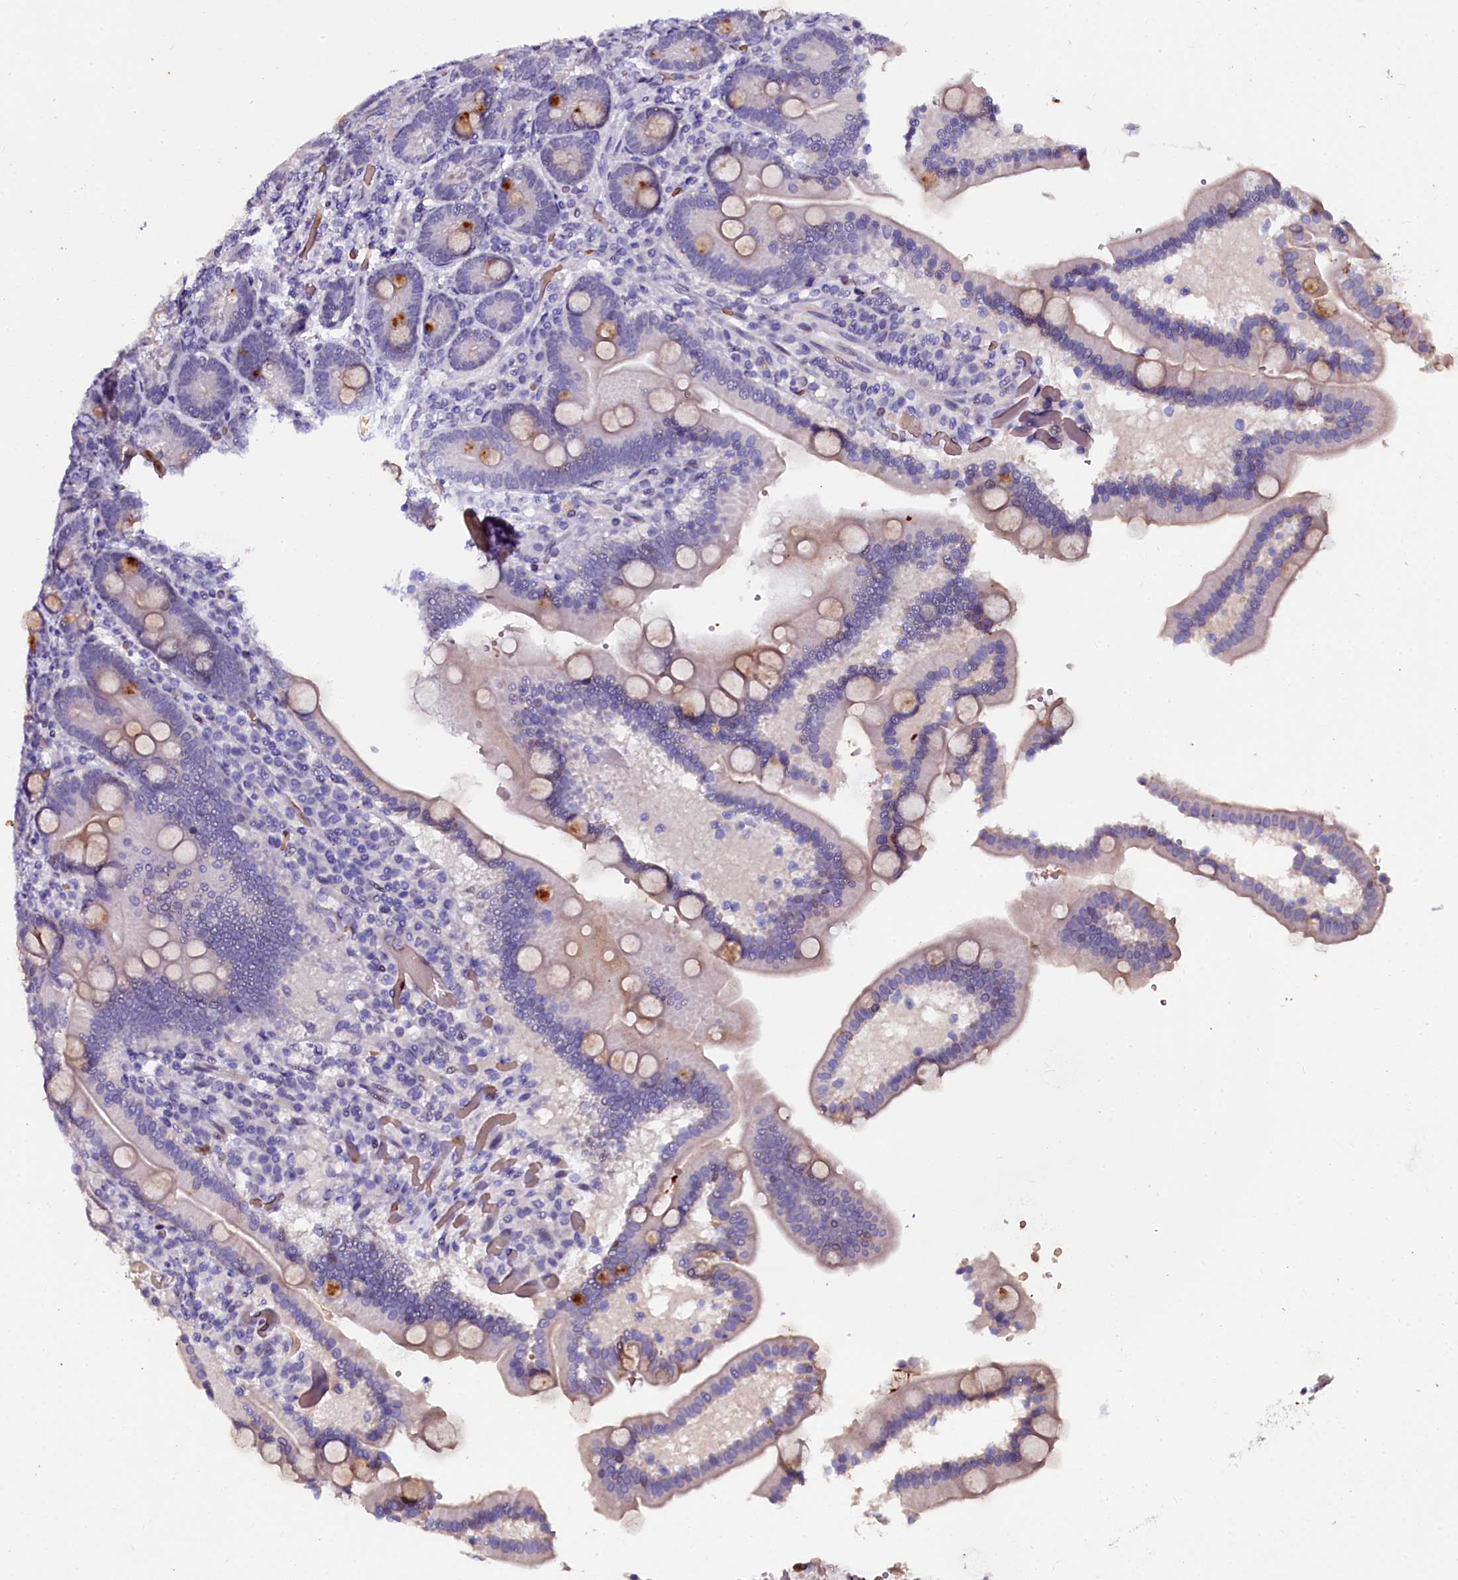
{"staining": {"intensity": "moderate", "quantity": "<25%", "location": "cytoplasmic/membranous"}, "tissue": "duodenum", "cell_type": "Glandular cells", "image_type": "normal", "snomed": [{"axis": "morphology", "description": "Normal tissue, NOS"}, {"axis": "topography", "description": "Duodenum"}], "caption": "Duodenum stained with DAB immunohistochemistry (IHC) displays low levels of moderate cytoplasmic/membranous positivity in about <25% of glandular cells.", "gene": "CTDSPL2", "patient": {"sex": "female", "age": 62}}